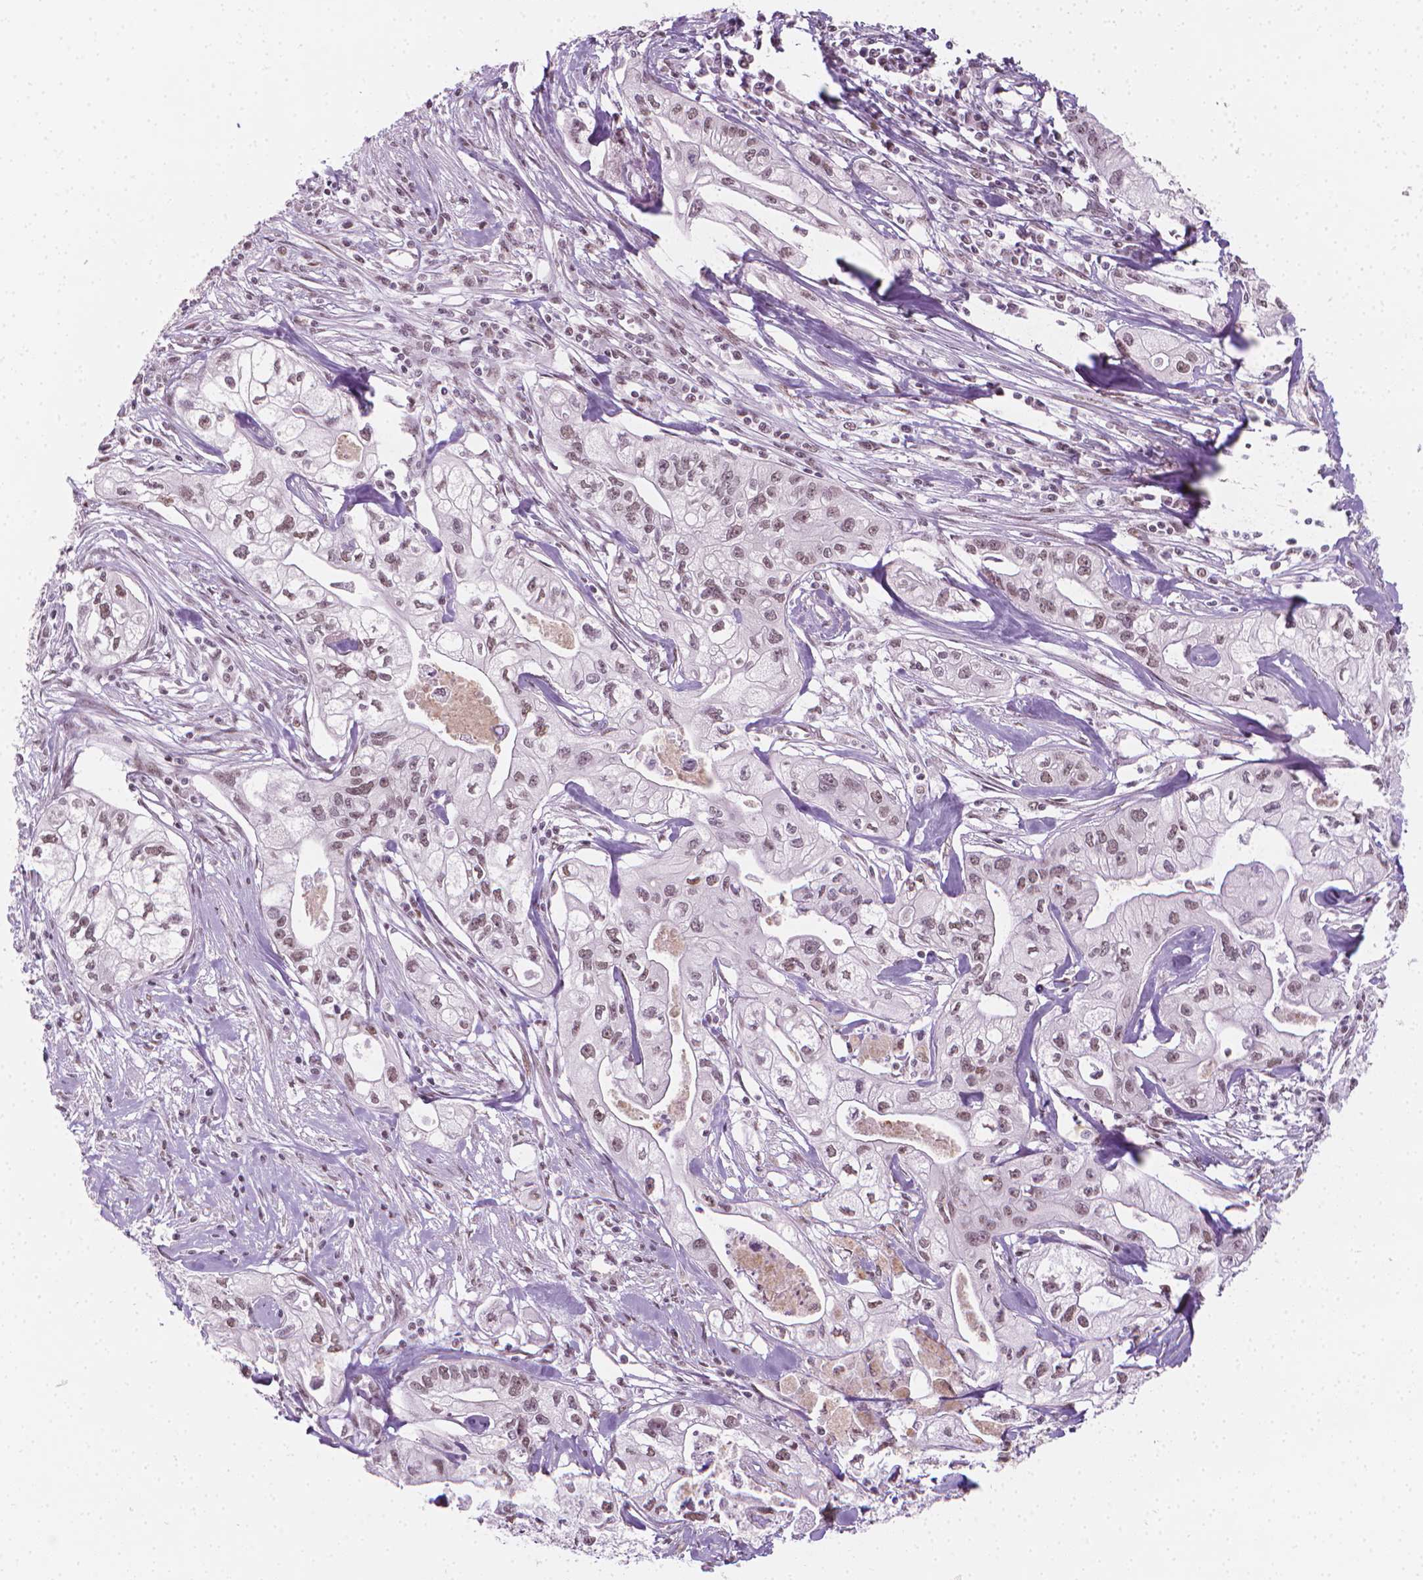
{"staining": {"intensity": "weak", "quantity": ">75%", "location": "nuclear"}, "tissue": "pancreatic cancer", "cell_type": "Tumor cells", "image_type": "cancer", "snomed": [{"axis": "morphology", "description": "Adenocarcinoma, NOS"}, {"axis": "topography", "description": "Pancreas"}], "caption": "Protein expression analysis of pancreatic adenocarcinoma demonstrates weak nuclear positivity in about >75% of tumor cells.", "gene": "CDKN1C", "patient": {"sex": "male", "age": 70}}